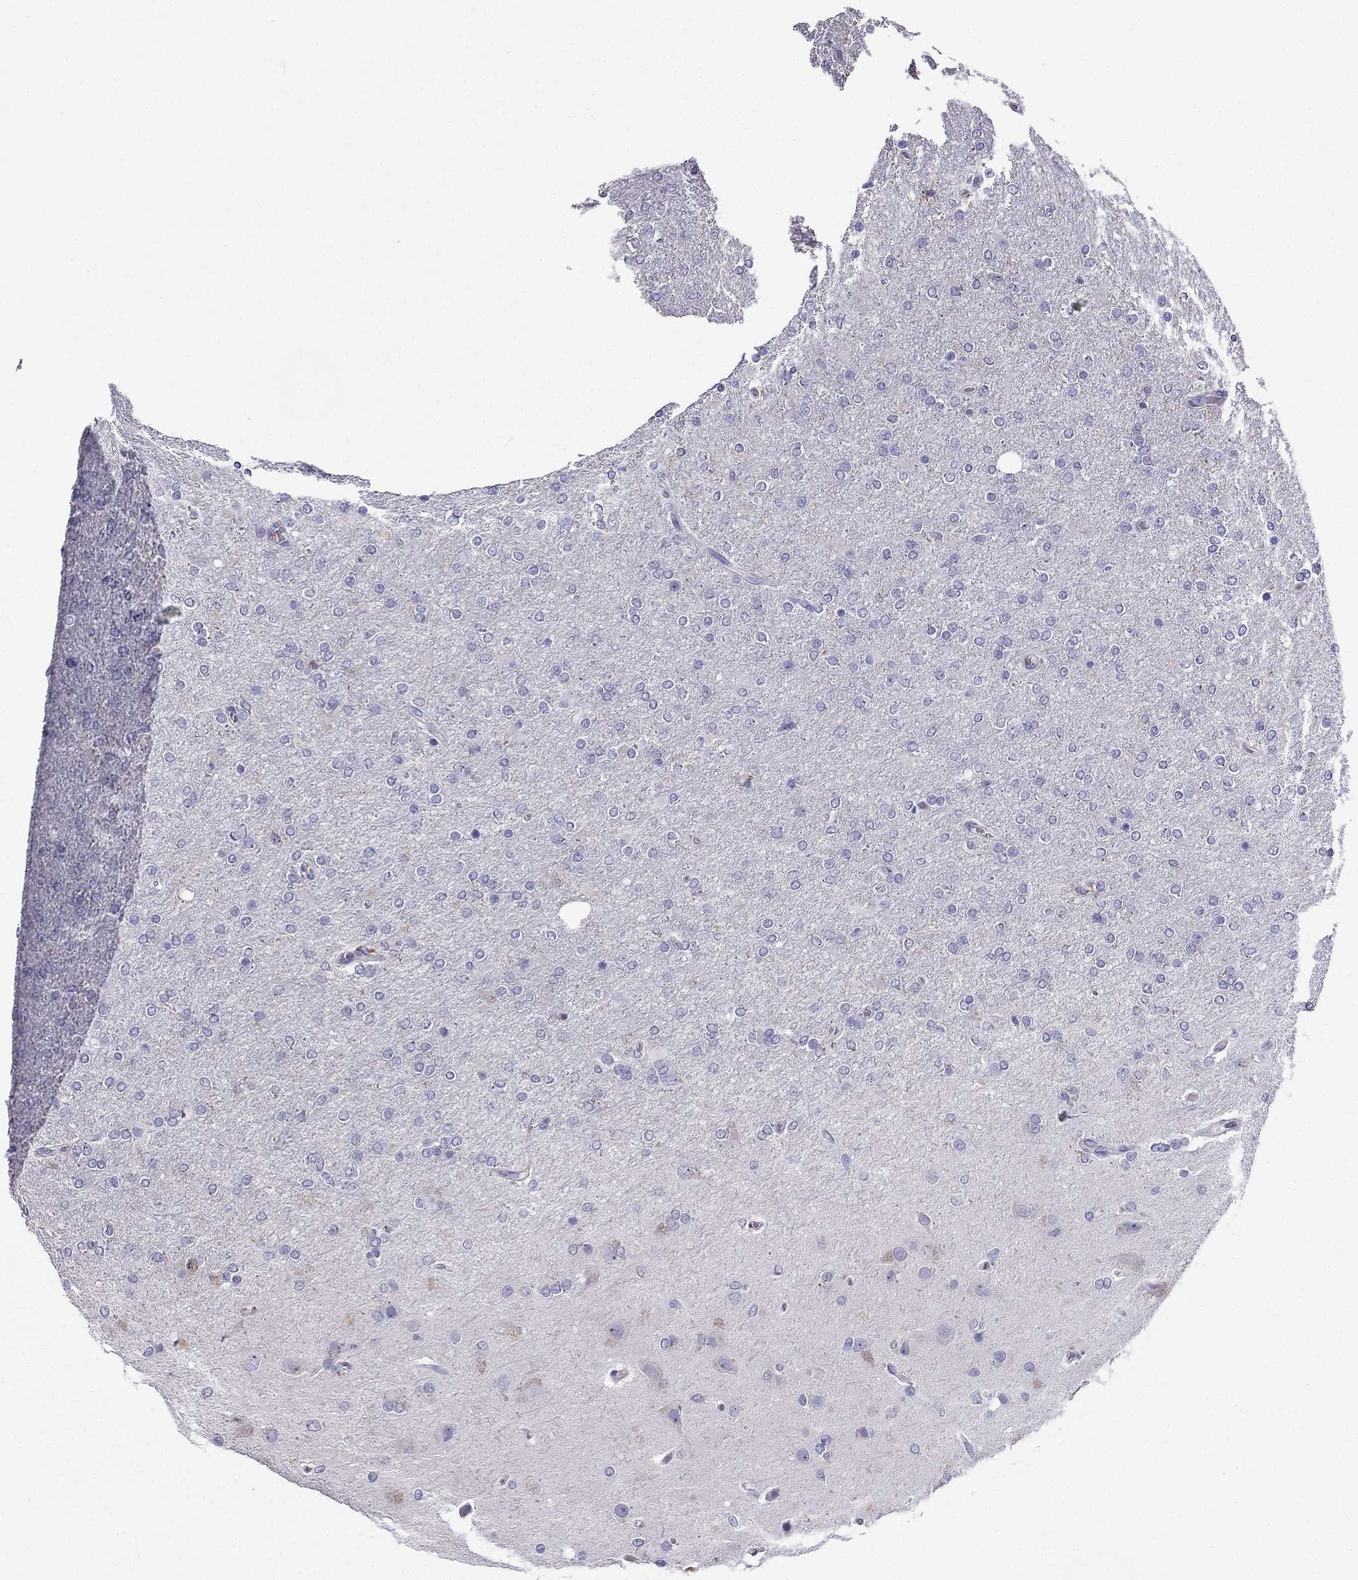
{"staining": {"intensity": "negative", "quantity": "none", "location": "none"}, "tissue": "glioma", "cell_type": "Tumor cells", "image_type": "cancer", "snomed": [{"axis": "morphology", "description": "Glioma, malignant, High grade"}, {"axis": "topography", "description": "Cerebral cortex"}], "caption": "A micrograph of malignant glioma (high-grade) stained for a protein displays no brown staining in tumor cells.", "gene": "TSSK4", "patient": {"sex": "male", "age": 70}}